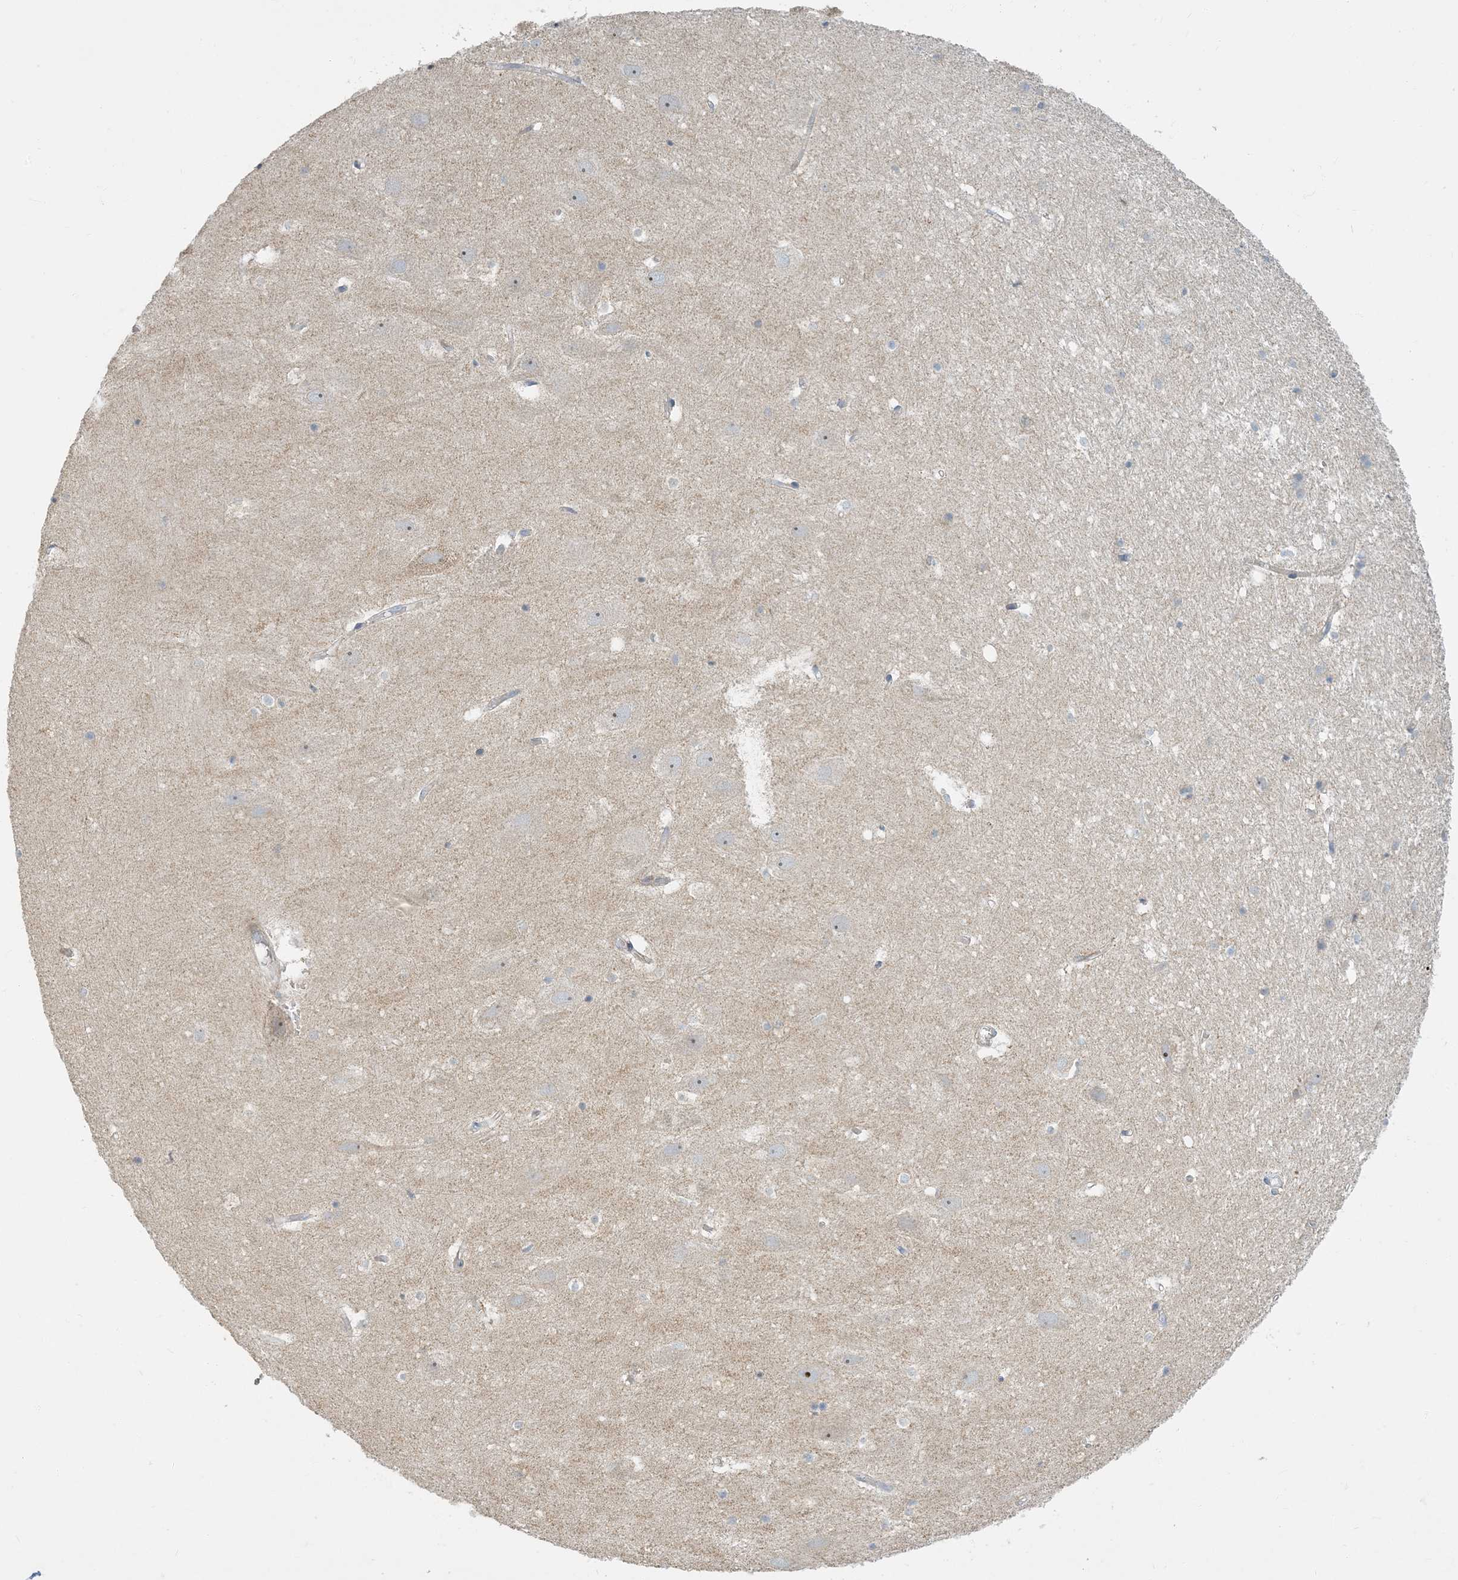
{"staining": {"intensity": "negative", "quantity": "none", "location": "none"}, "tissue": "hippocampus", "cell_type": "Glial cells", "image_type": "normal", "snomed": [{"axis": "morphology", "description": "Normal tissue, NOS"}, {"axis": "topography", "description": "Hippocampus"}], "caption": "IHC image of unremarkable human hippocampus stained for a protein (brown), which displays no positivity in glial cells. Nuclei are stained in blue.", "gene": "LTN1", "patient": {"sex": "female", "age": 52}}